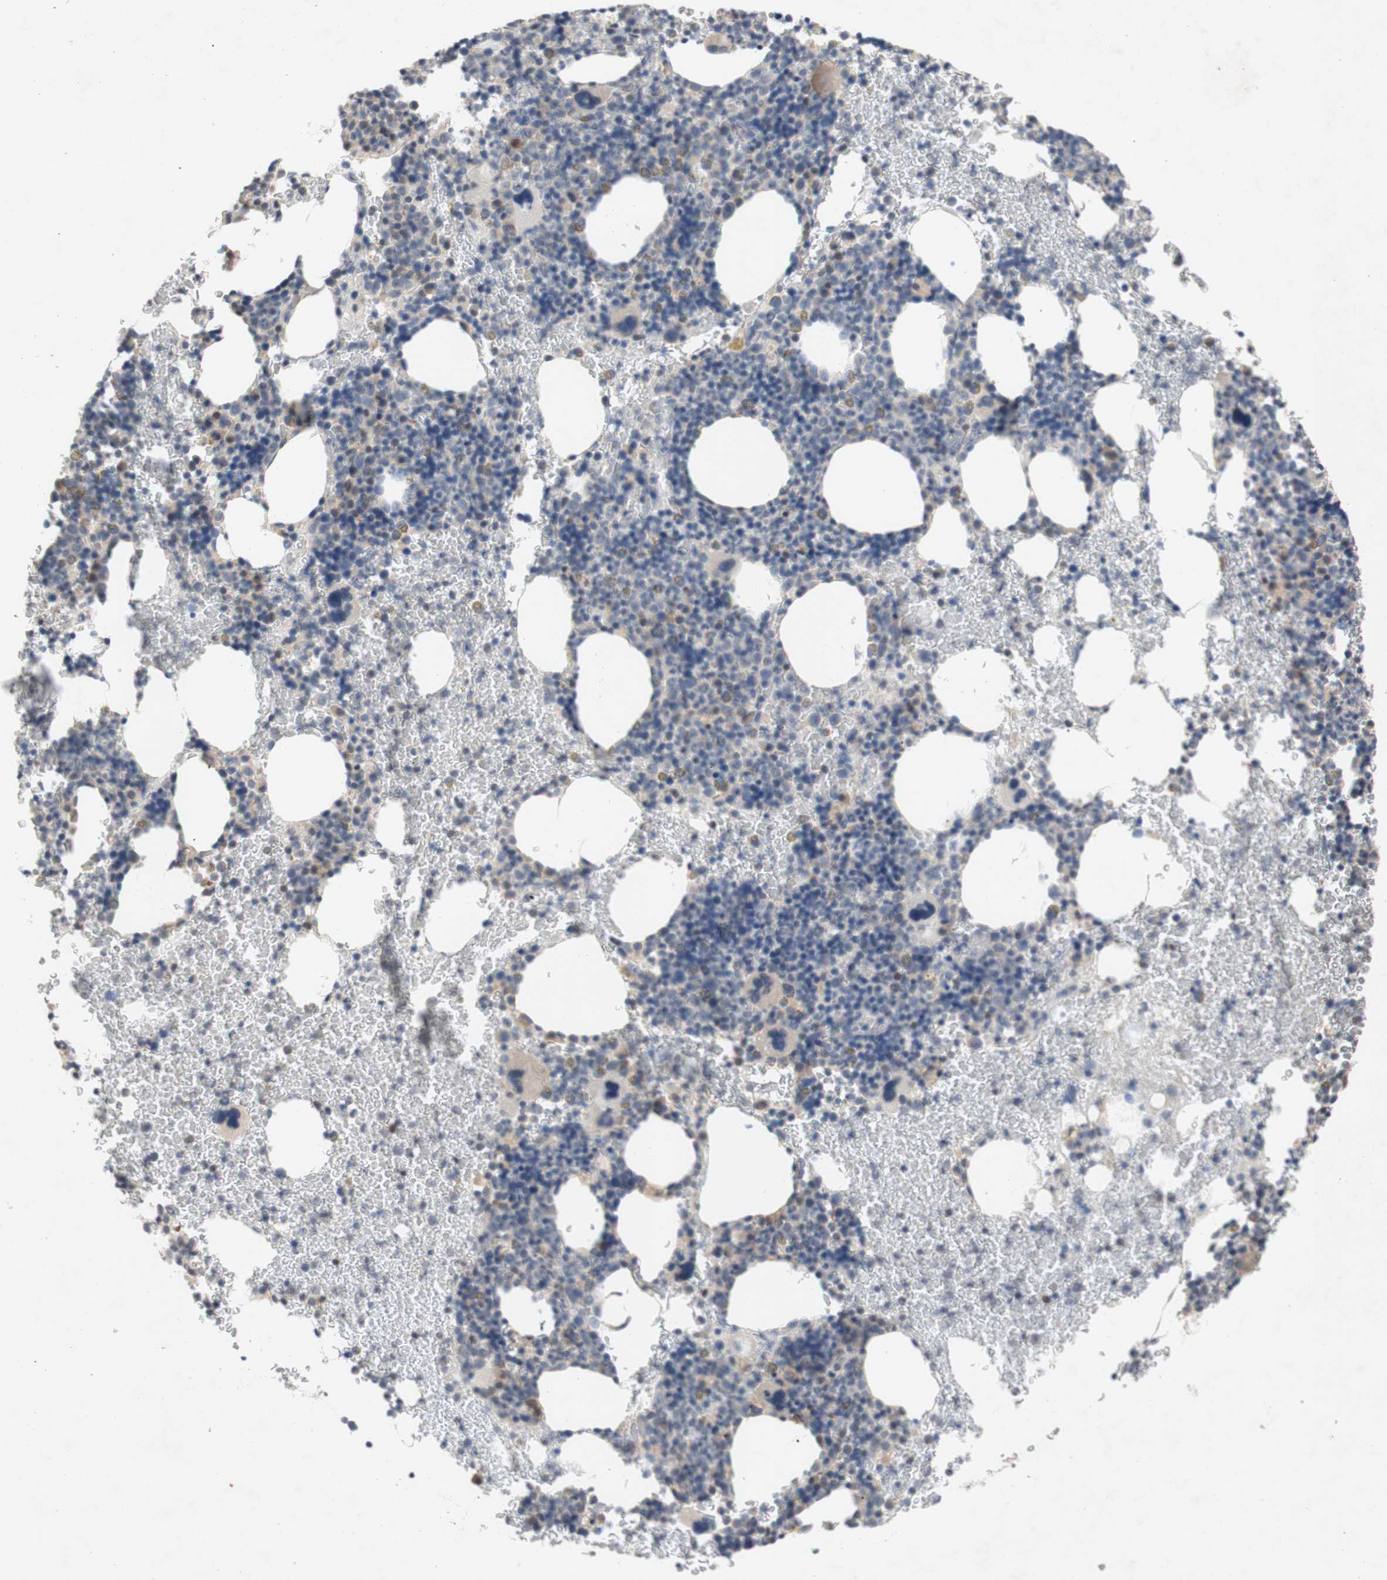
{"staining": {"intensity": "negative", "quantity": "none", "location": "none"}, "tissue": "bone marrow", "cell_type": "Hematopoietic cells", "image_type": "normal", "snomed": [{"axis": "morphology", "description": "Normal tissue, NOS"}, {"axis": "morphology", "description": "Inflammation, NOS"}, {"axis": "topography", "description": "Bone marrow"}], "caption": "Immunohistochemistry (IHC) histopathology image of benign bone marrow: human bone marrow stained with DAB (3,3'-diaminobenzidine) shows no significant protein staining in hematopoietic cells. (Stains: DAB (3,3'-diaminobenzidine) immunohistochemistry (IHC) with hematoxylin counter stain, Microscopy: brightfield microscopy at high magnification).", "gene": "FOSB", "patient": {"sex": "male", "age": 72}}